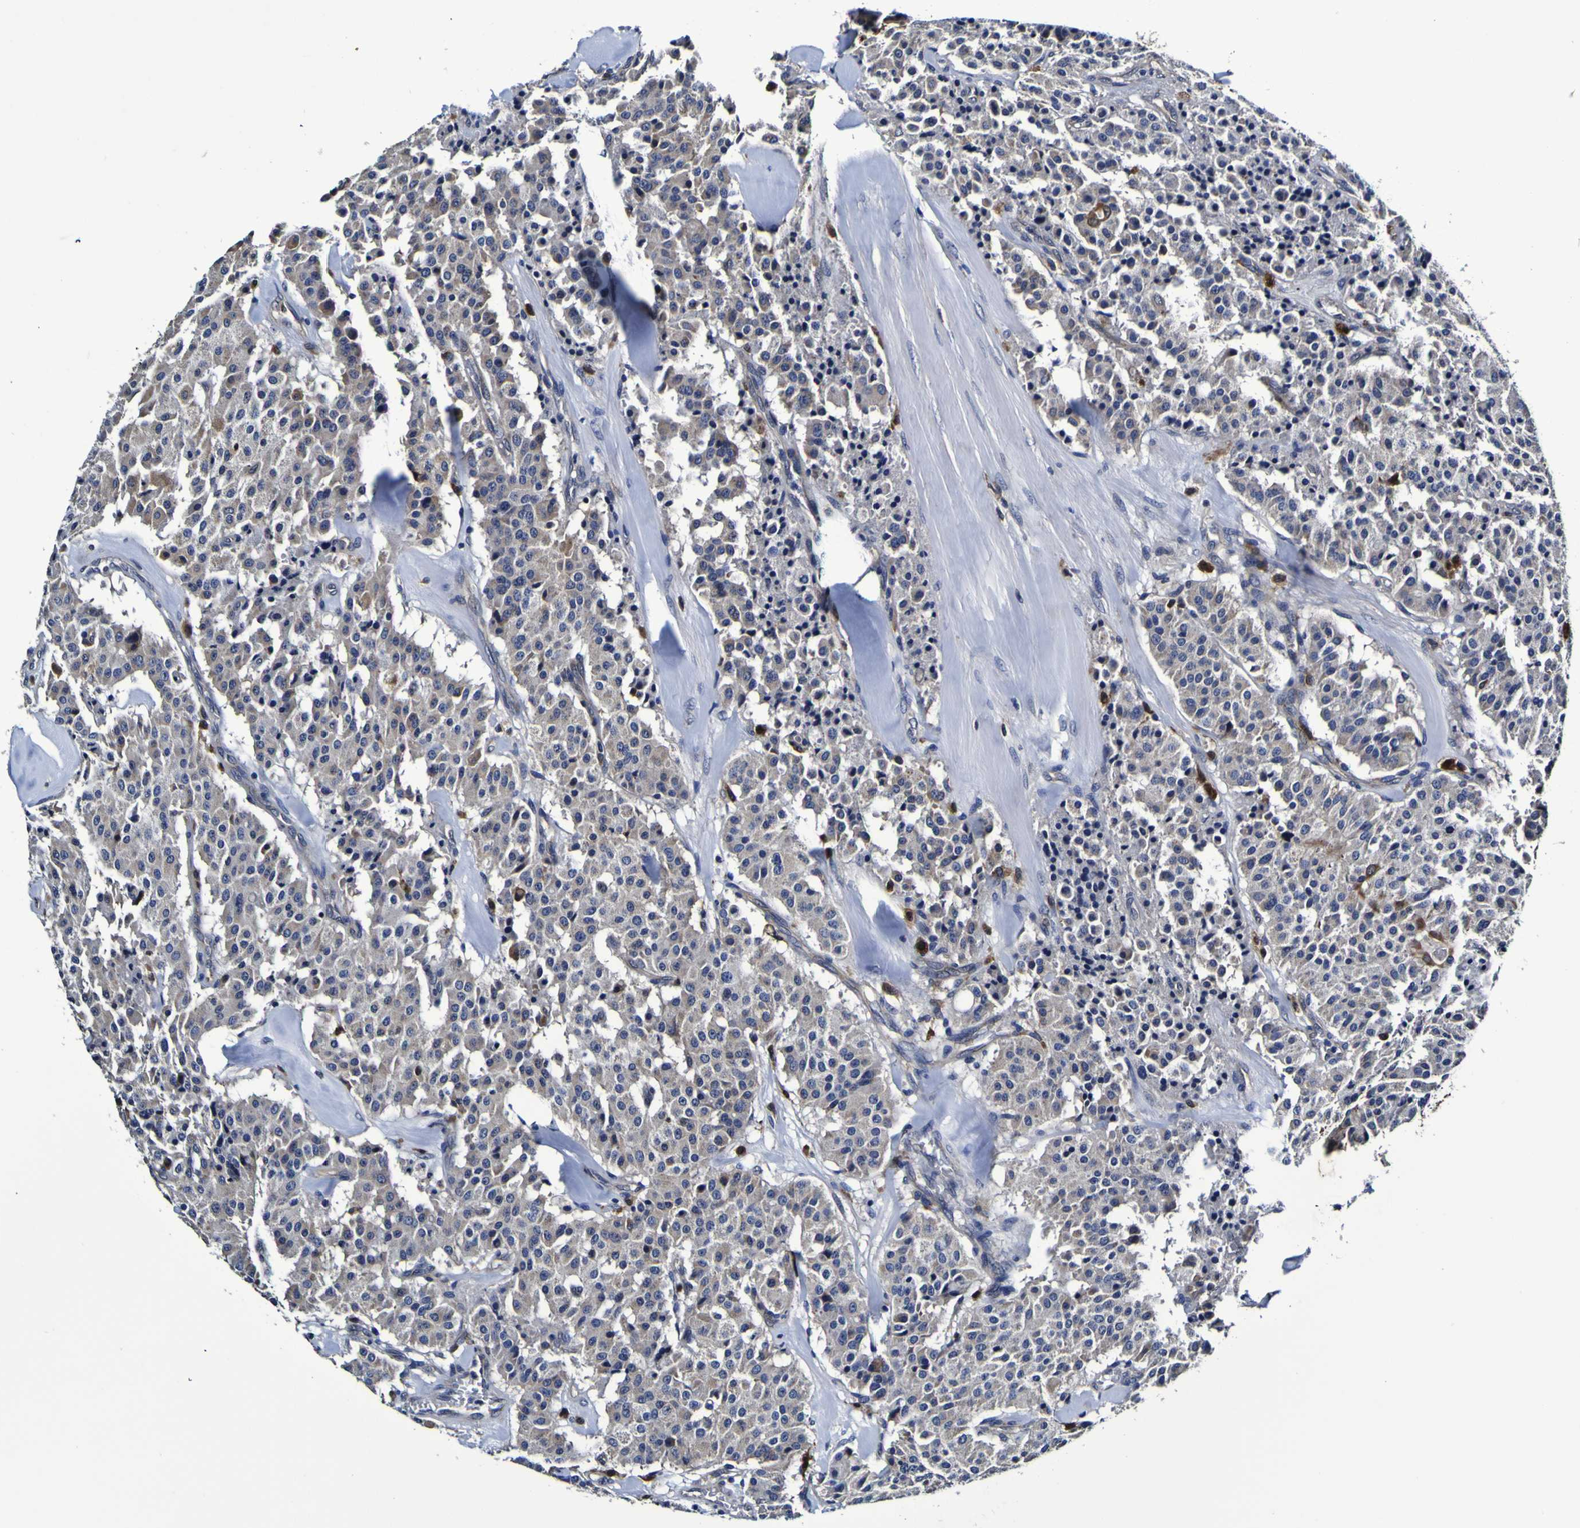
{"staining": {"intensity": "negative", "quantity": "none", "location": "none"}, "tissue": "carcinoid", "cell_type": "Tumor cells", "image_type": "cancer", "snomed": [{"axis": "morphology", "description": "Carcinoid, malignant, NOS"}, {"axis": "topography", "description": "Lung"}], "caption": "There is no significant positivity in tumor cells of carcinoid (malignant).", "gene": "GPX1", "patient": {"sex": "male", "age": 30}}